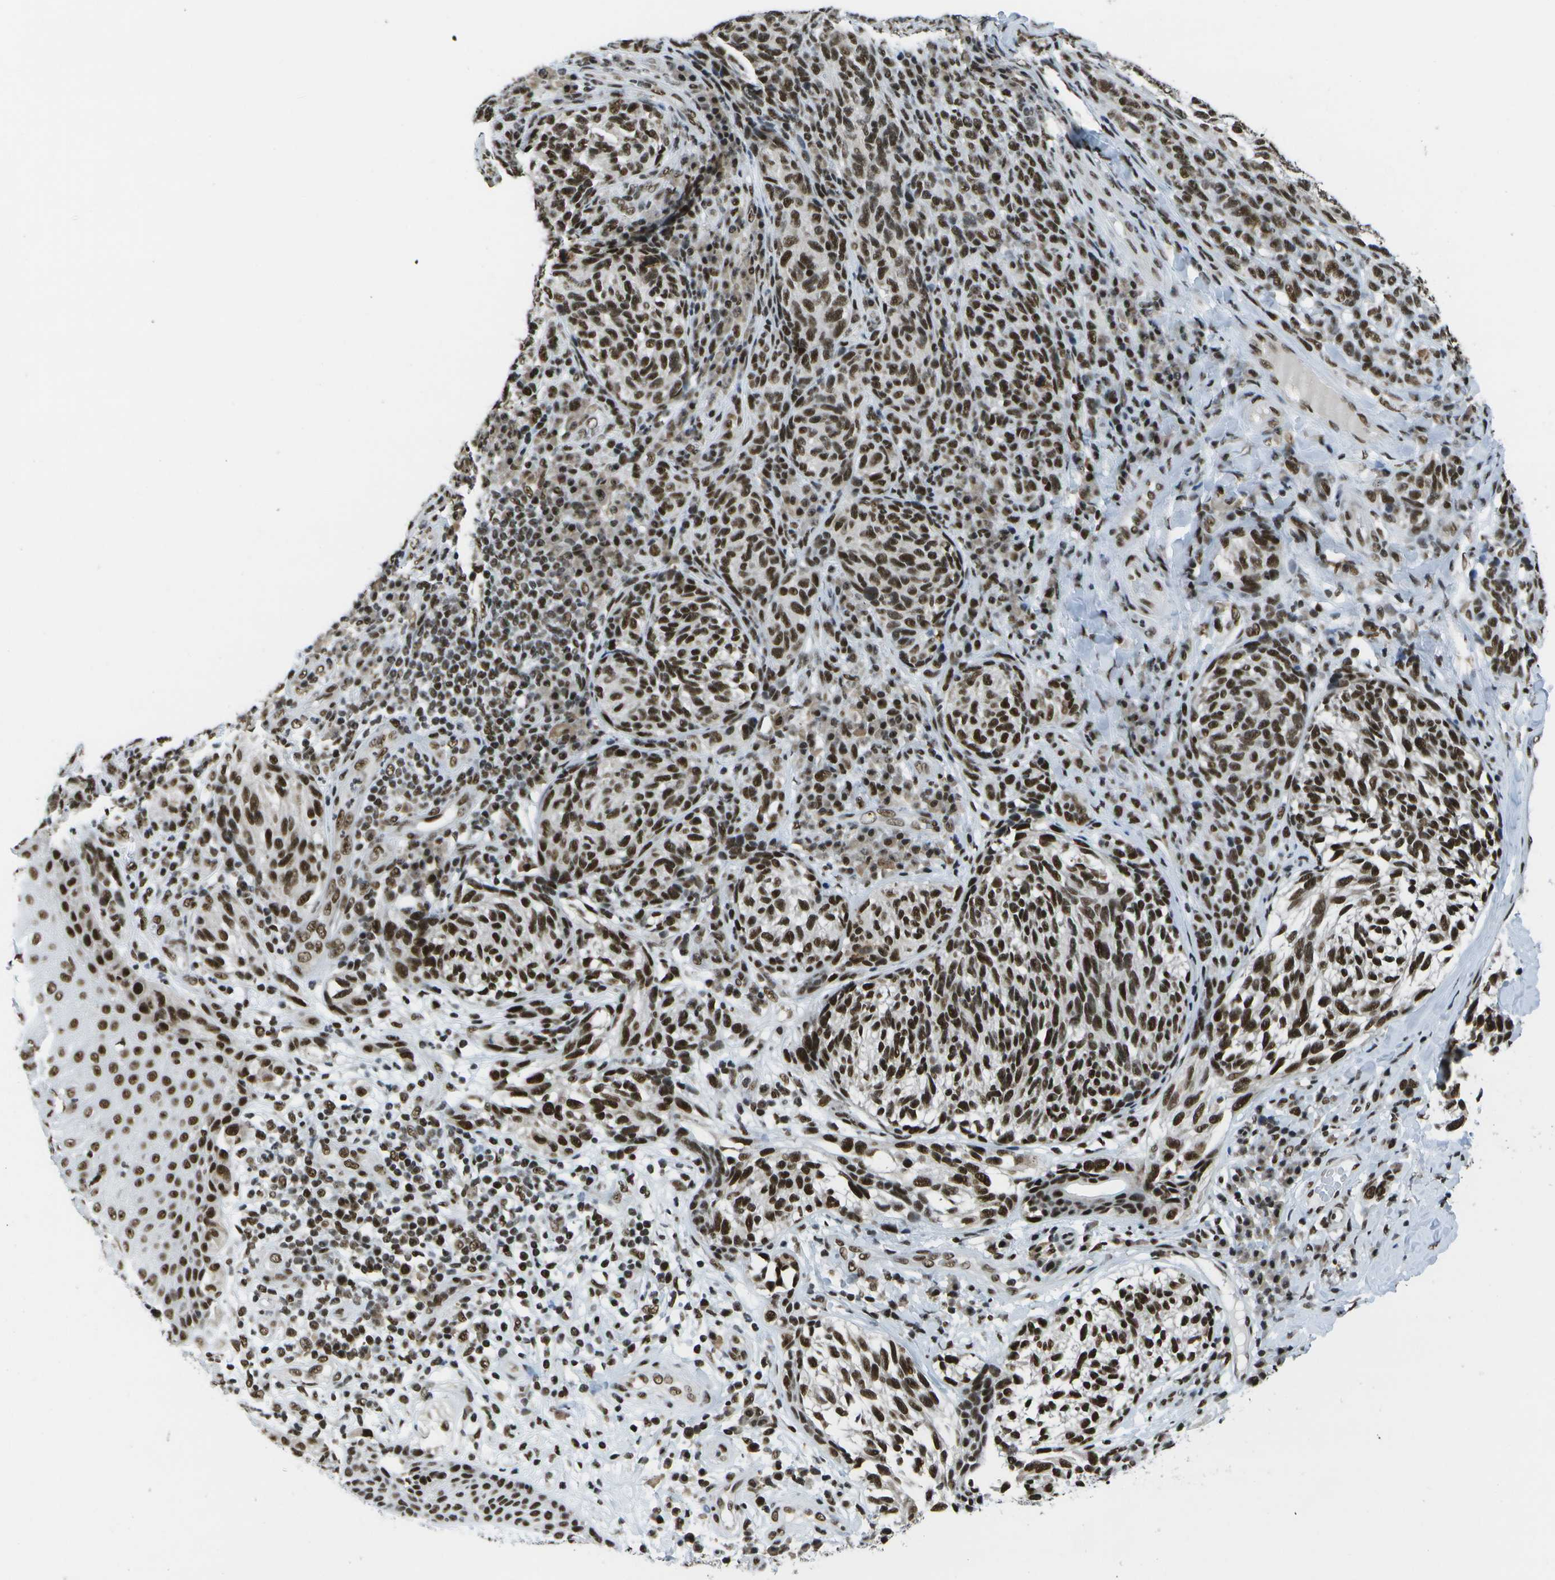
{"staining": {"intensity": "strong", "quantity": ">75%", "location": "nuclear"}, "tissue": "melanoma", "cell_type": "Tumor cells", "image_type": "cancer", "snomed": [{"axis": "morphology", "description": "Malignant melanoma, NOS"}, {"axis": "topography", "description": "Skin"}], "caption": "Protein staining of melanoma tissue displays strong nuclear expression in approximately >75% of tumor cells. Immunohistochemistry stains the protein of interest in brown and the nuclei are stained blue.", "gene": "NSRP1", "patient": {"sex": "female", "age": 73}}